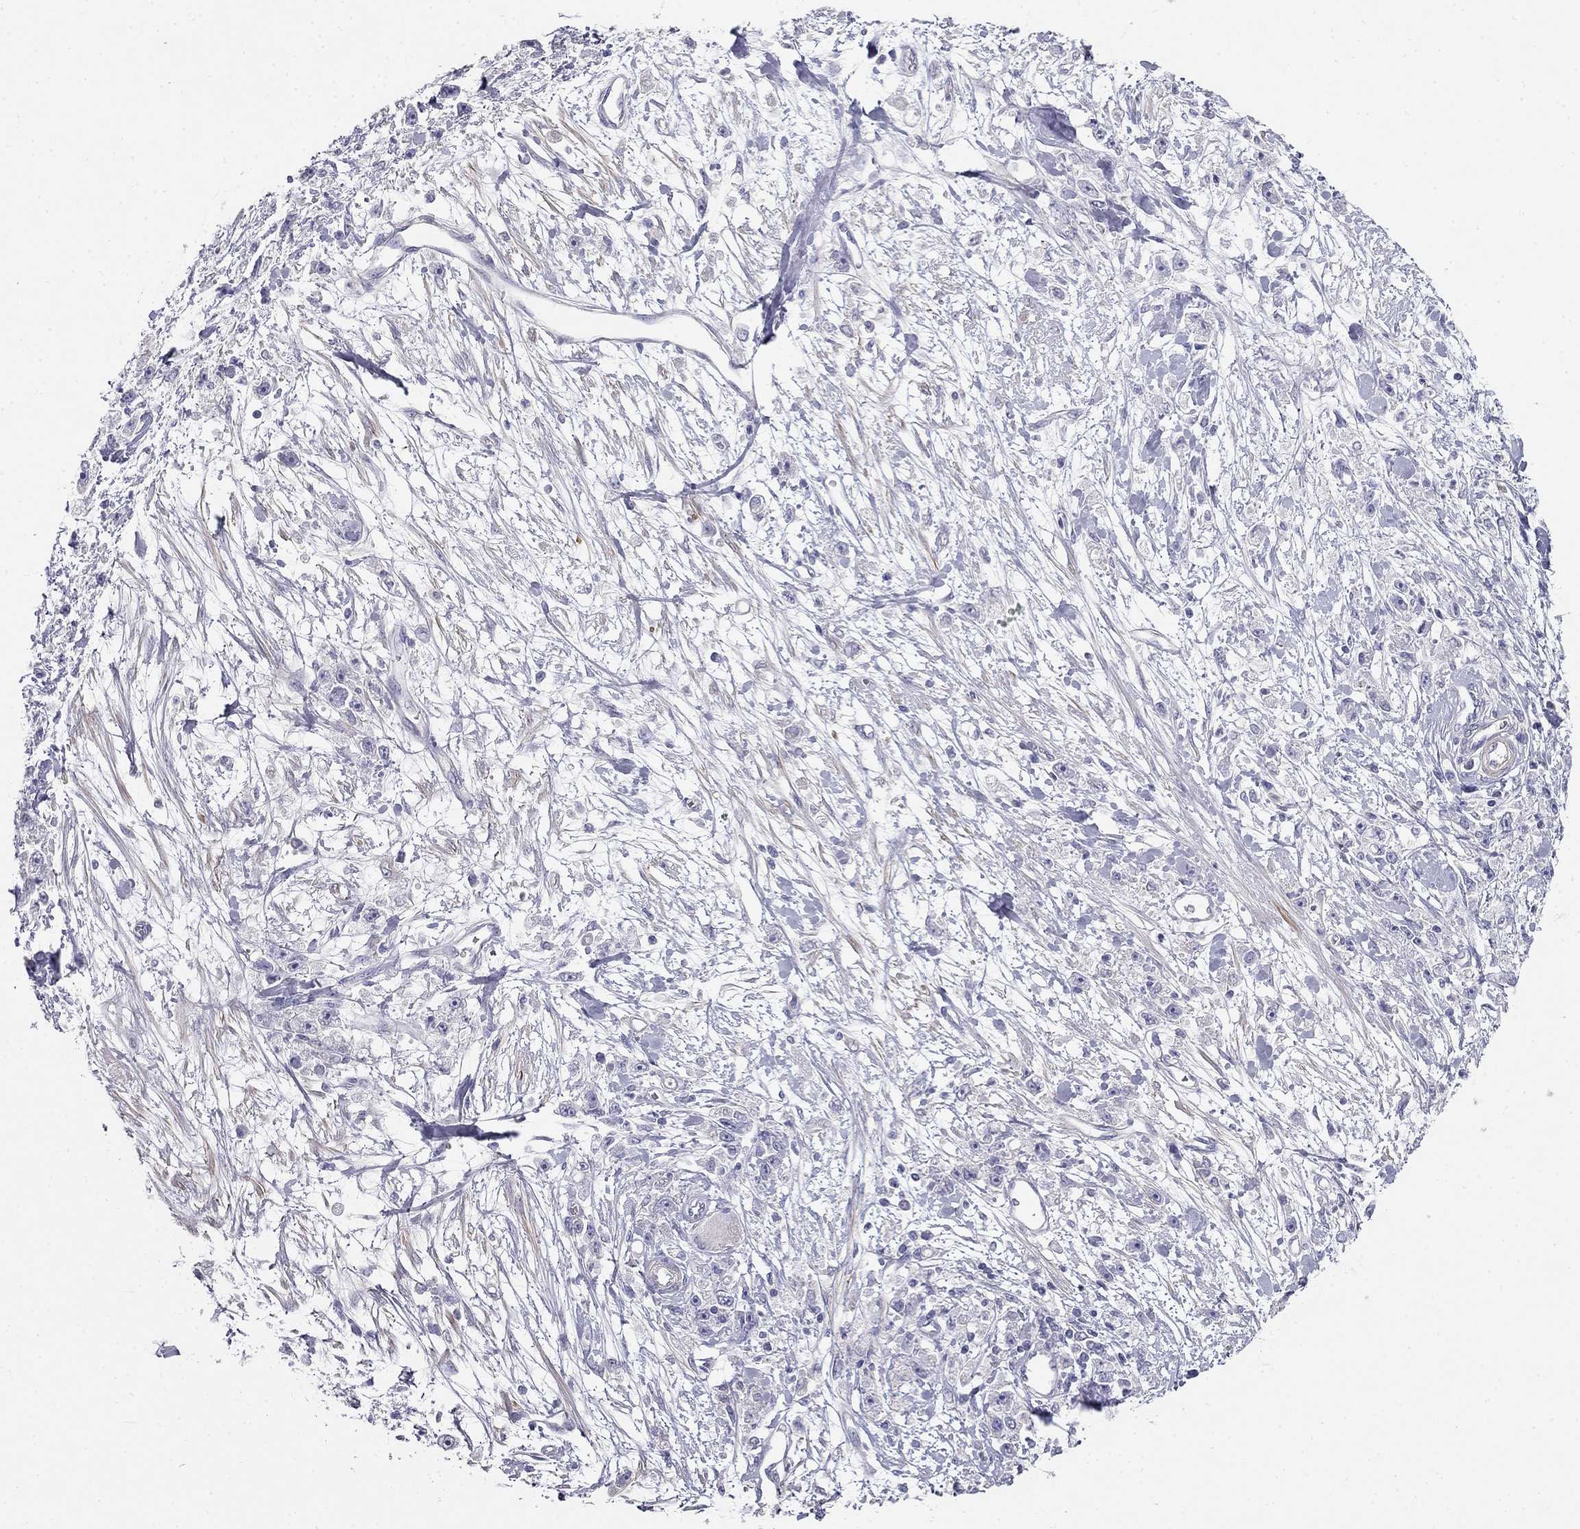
{"staining": {"intensity": "negative", "quantity": "none", "location": "none"}, "tissue": "stomach cancer", "cell_type": "Tumor cells", "image_type": "cancer", "snomed": [{"axis": "morphology", "description": "Adenocarcinoma, NOS"}, {"axis": "topography", "description": "Stomach"}], "caption": "DAB (3,3'-diaminobenzidine) immunohistochemical staining of human stomach adenocarcinoma exhibits no significant positivity in tumor cells.", "gene": "LY6H", "patient": {"sex": "female", "age": 59}}